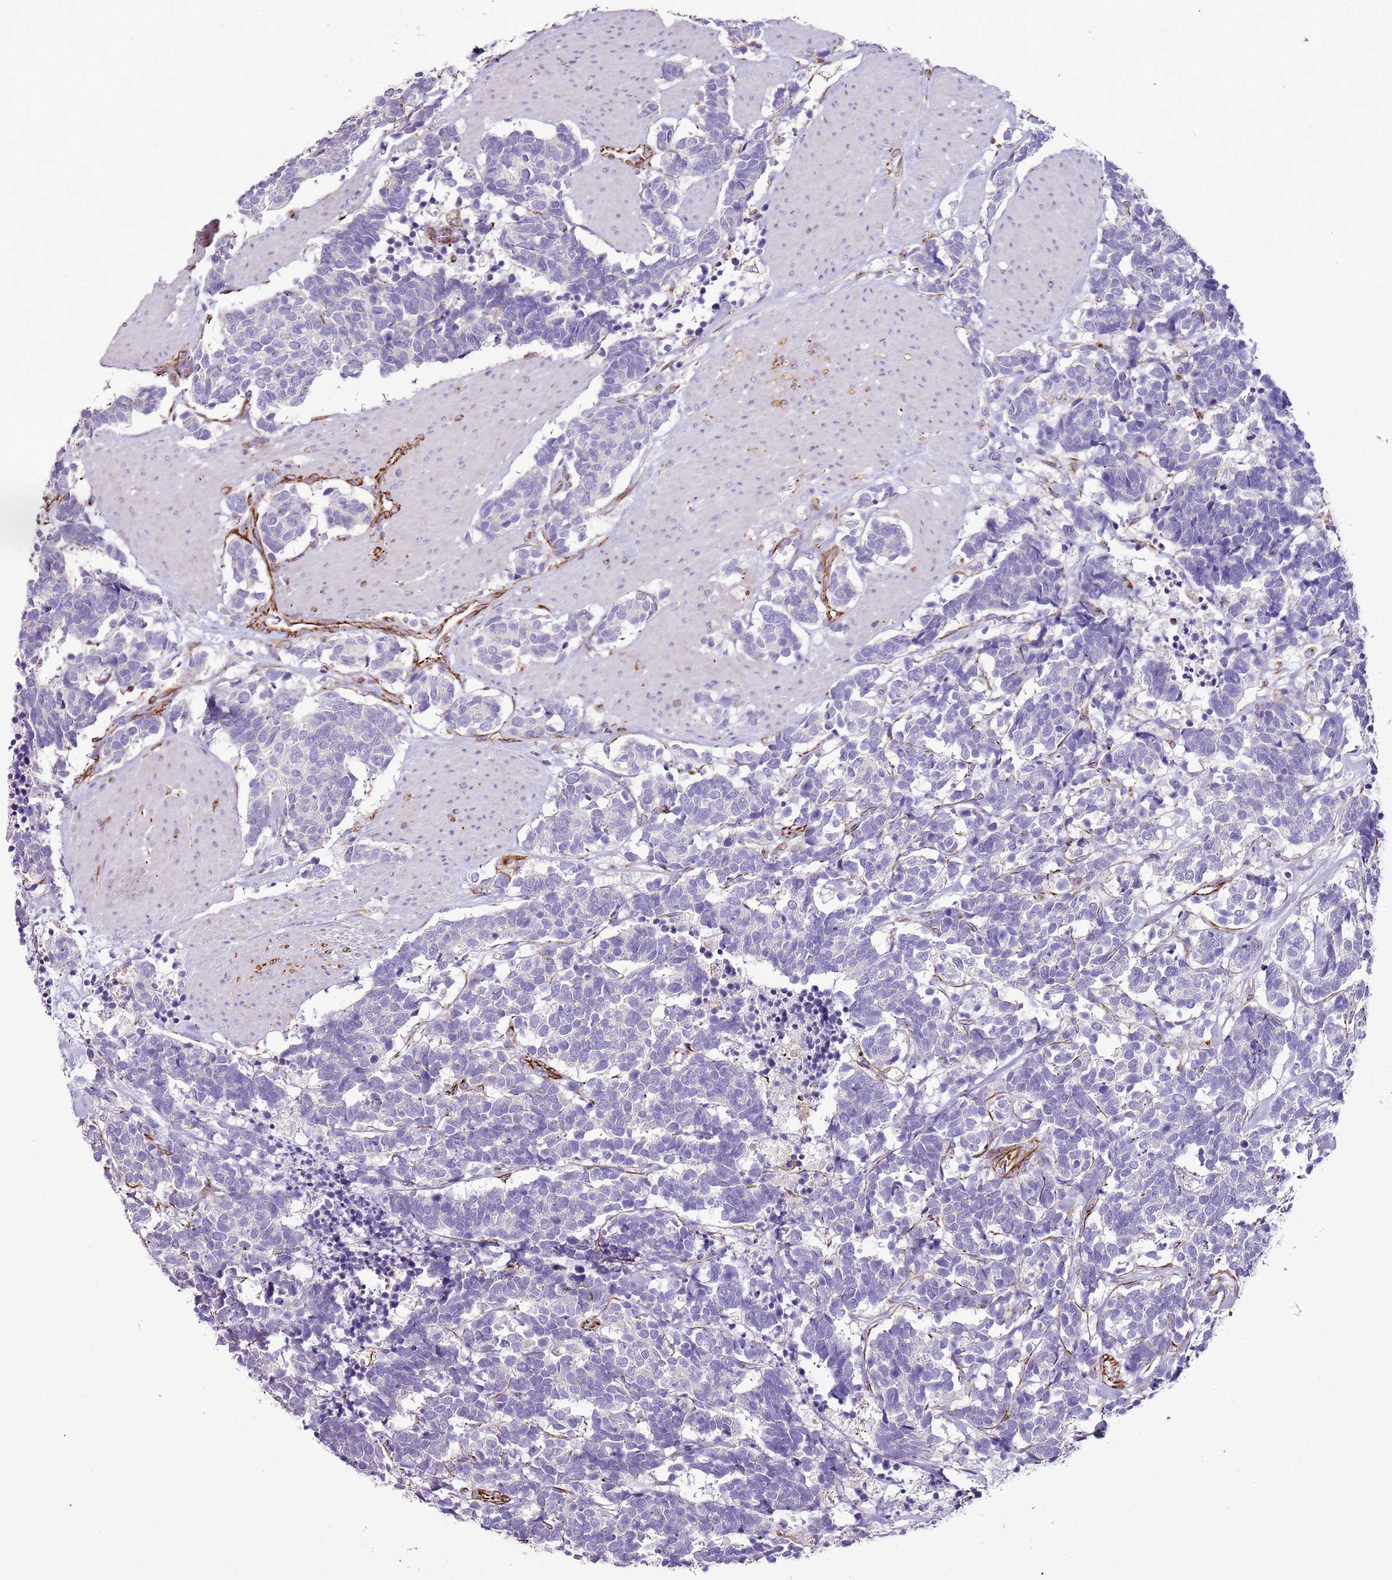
{"staining": {"intensity": "negative", "quantity": "none", "location": "none"}, "tissue": "carcinoid", "cell_type": "Tumor cells", "image_type": "cancer", "snomed": [{"axis": "morphology", "description": "Carcinoma, NOS"}, {"axis": "morphology", "description": "Carcinoid, malignant, NOS"}, {"axis": "topography", "description": "Urinary bladder"}], "caption": "This is a histopathology image of immunohistochemistry staining of carcinoid, which shows no staining in tumor cells.", "gene": "ZNF786", "patient": {"sex": "male", "age": 57}}